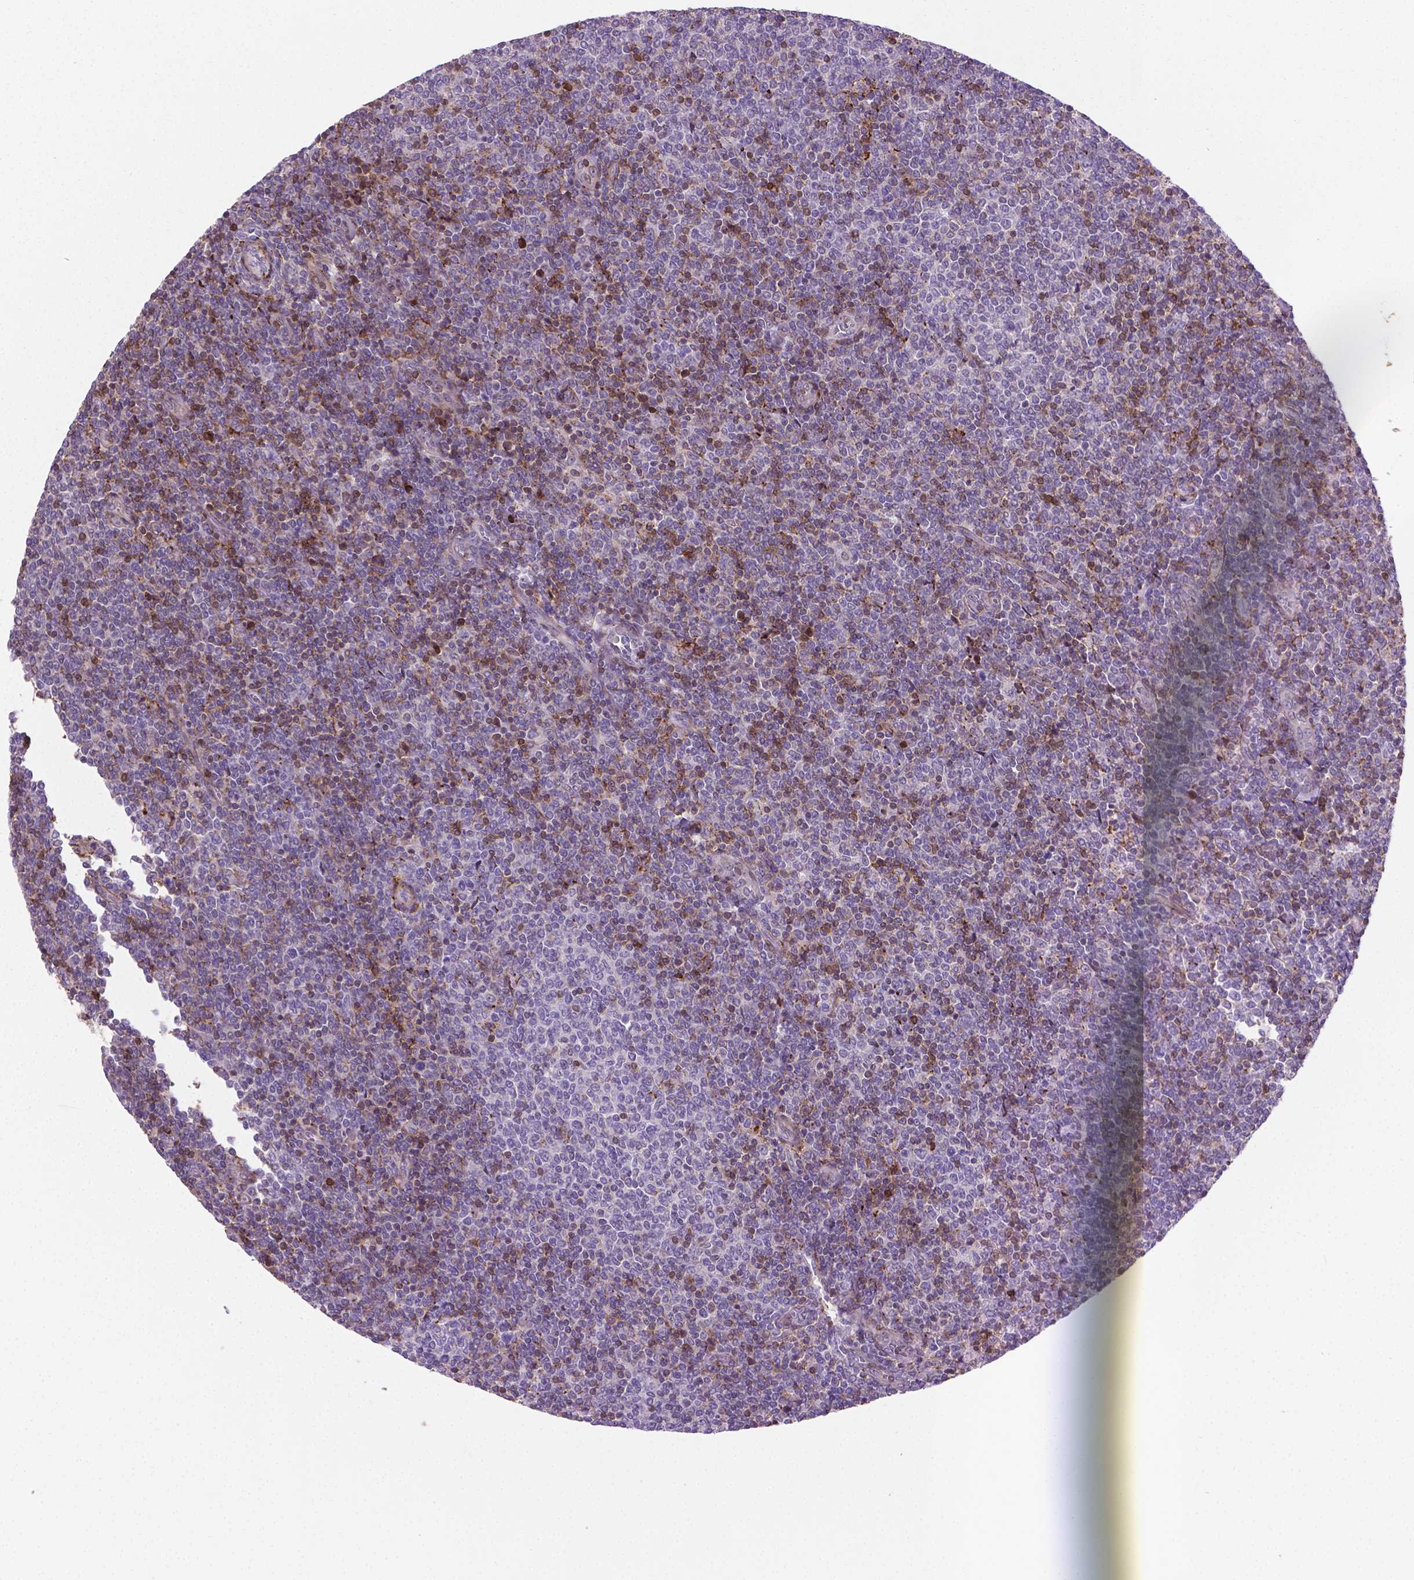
{"staining": {"intensity": "negative", "quantity": "none", "location": "none"}, "tissue": "lymphoma", "cell_type": "Tumor cells", "image_type": "cancer", "snomed": [{"axis": "morphology", "description": "Malignant lymphoma, non-Hodgkin's type, Low grade"}, {"axis": "topography", "description": "Lymph node"}], "caption": "Low-grade malignant lymphoma, non-Hodgkin's type was stained to show a protein in brown. There is no significant positivity in tumor cells. (Brightfield microscopy of DAB immunohistochemistry at high magnification).", "gene": "ACAD10", "patient": {"sex": "male", "age": 52}}